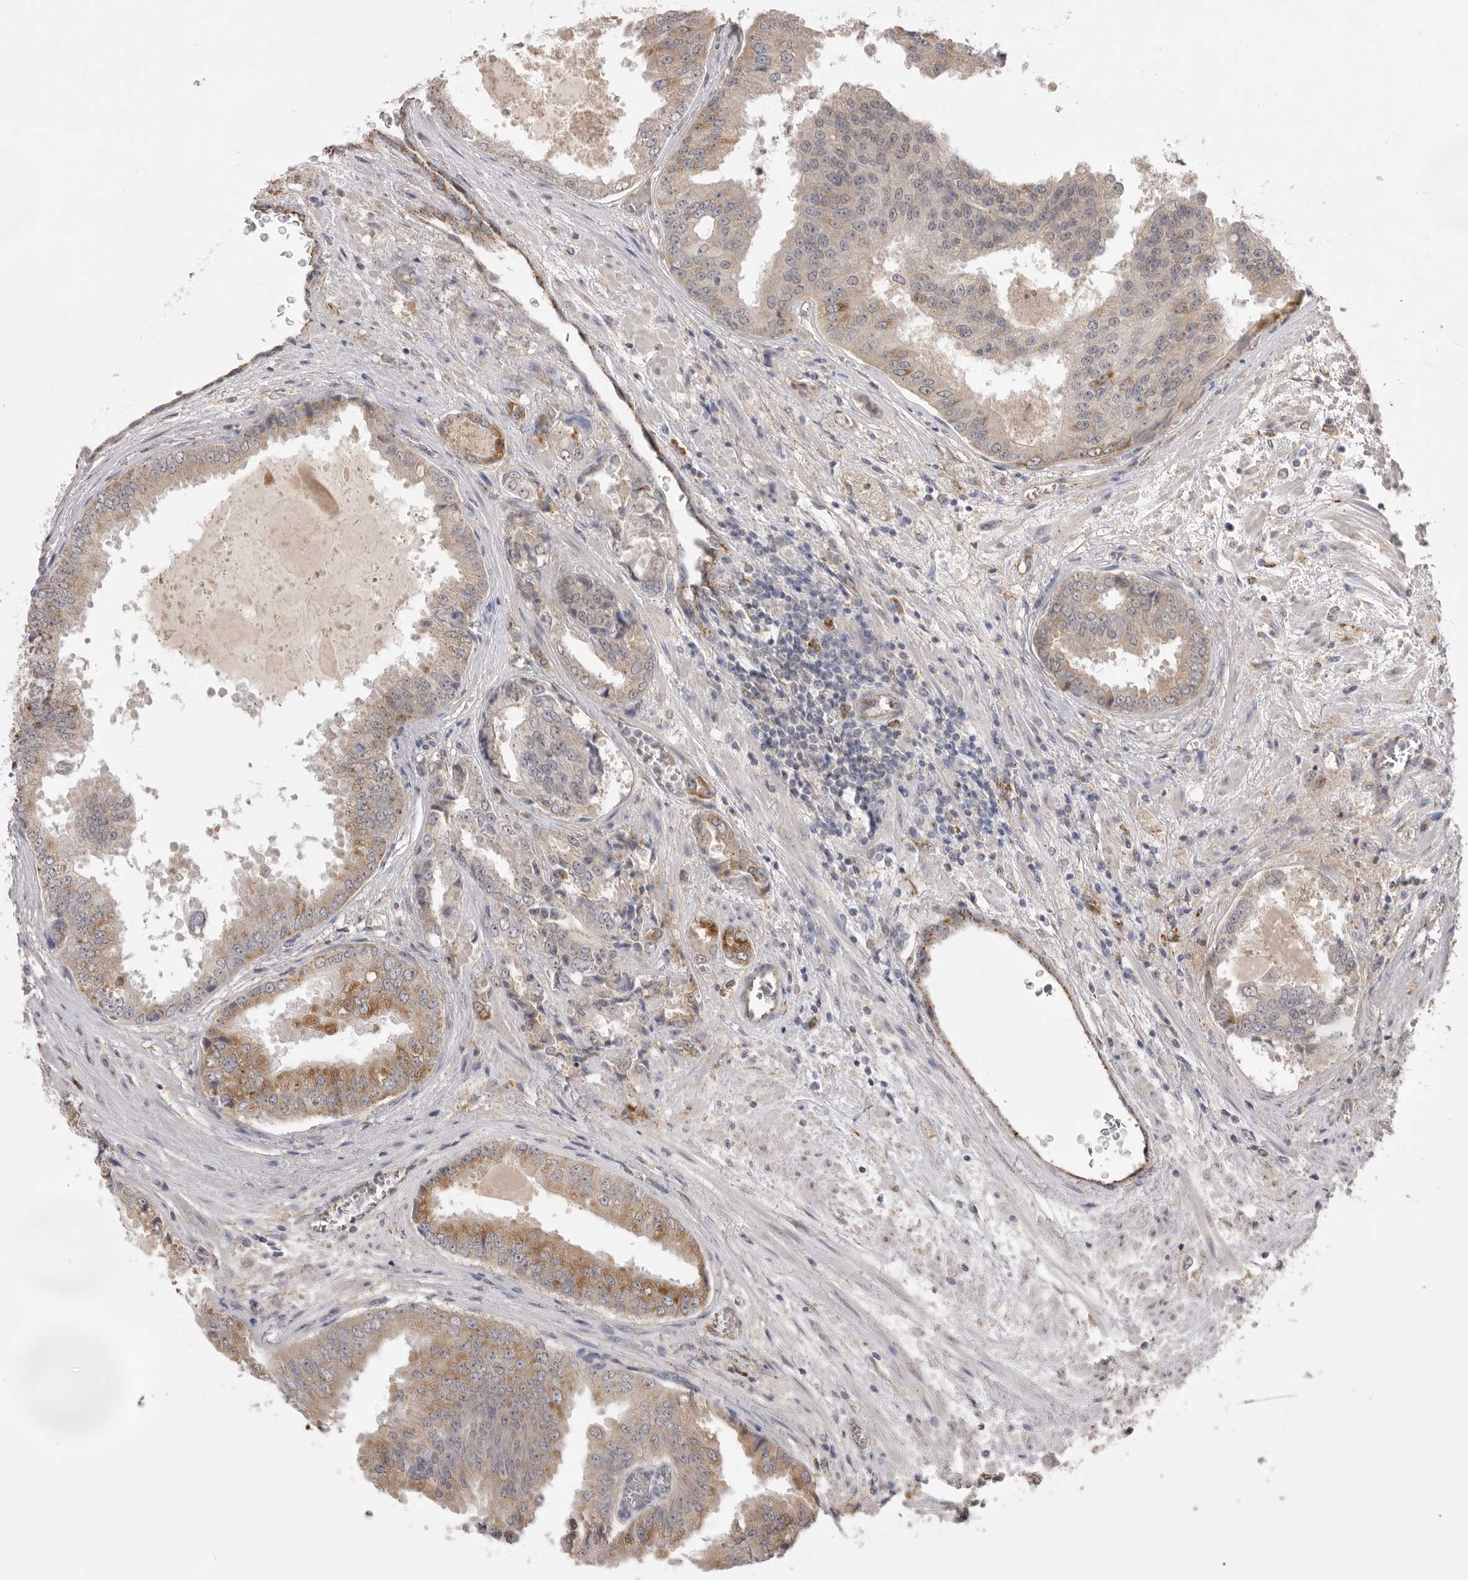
{"staining": {"intensity": "moderate", "quantity": "<25%", "location": "cytoplasmic/membranous"}, "tissue": "prostate cancer", "cell_type": "Tumor cells", "image_type": "cancer", "snomed": [{"axis": "morphology", "description": "Adenocarcinoma, High grade"}, {"axis": "topography", "description": "Prostate"}], "caption": "Immunohistochemical staining of adenocarcinoma (high-grade) (prostate) shows low levels of moderate cytoplasmic/membranous expression in approximately <25% of tumor cells.", "gene": "TLR3", "patient": {"sex": "male", "age": 58}}